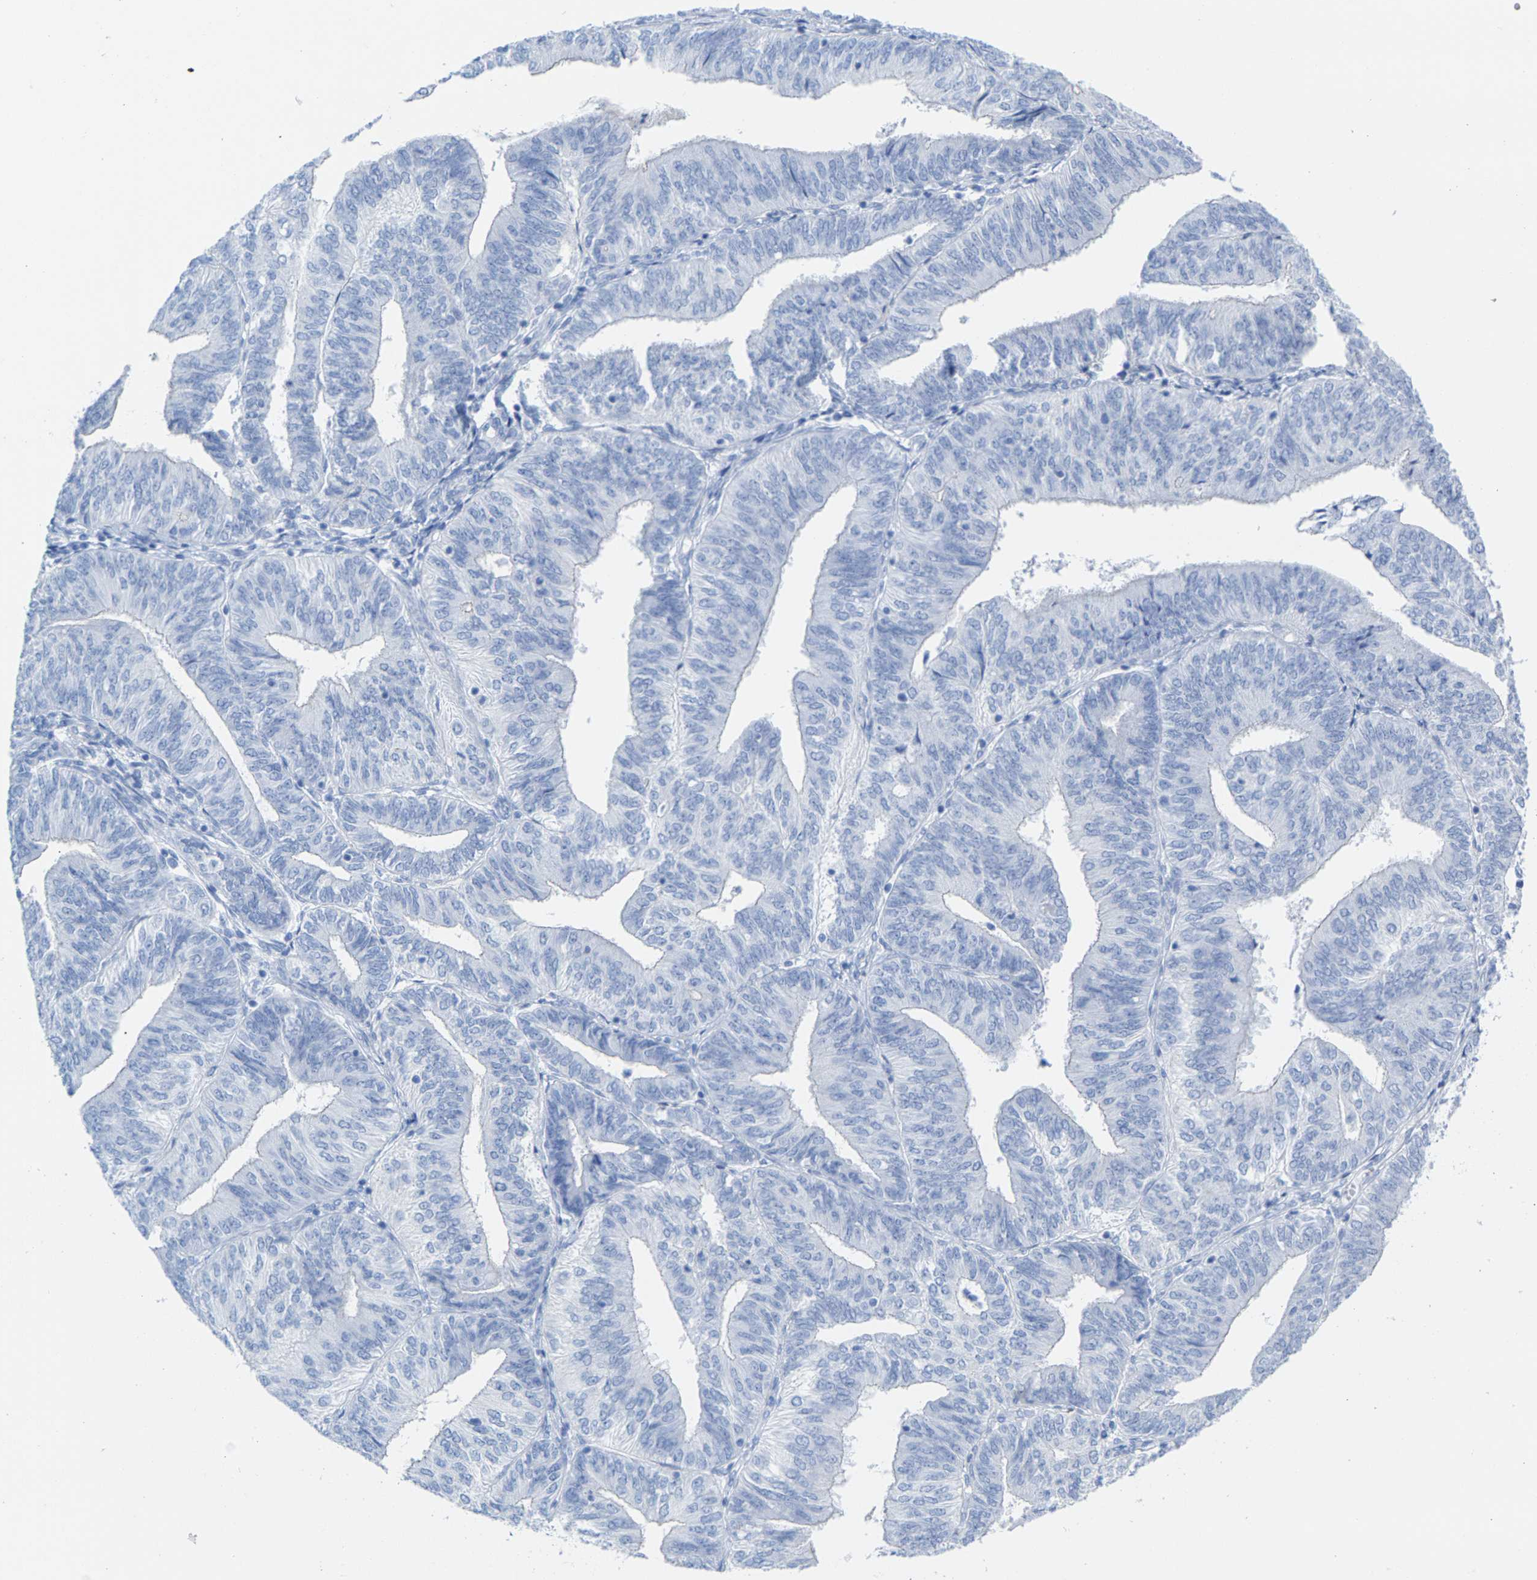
{"staining": {"intensity": "negative", "quantity": "none", "location": "none"}, "tissue": "endometrial cancer", "cell_type": "Tumor cells", "image_type": "cancer", "snomed": [{"axis": "morphology", "description": "Adenocarcinoma, NOS"}, {"axis": "topography", "description": "Endometrium"}], "caption": "This is an immunohistochemistry histopathology image of endometrial cancer. There is no positivity in tumor cells.", "gene": "CPA1", "patient": {"sex": "female", "age": 58}}